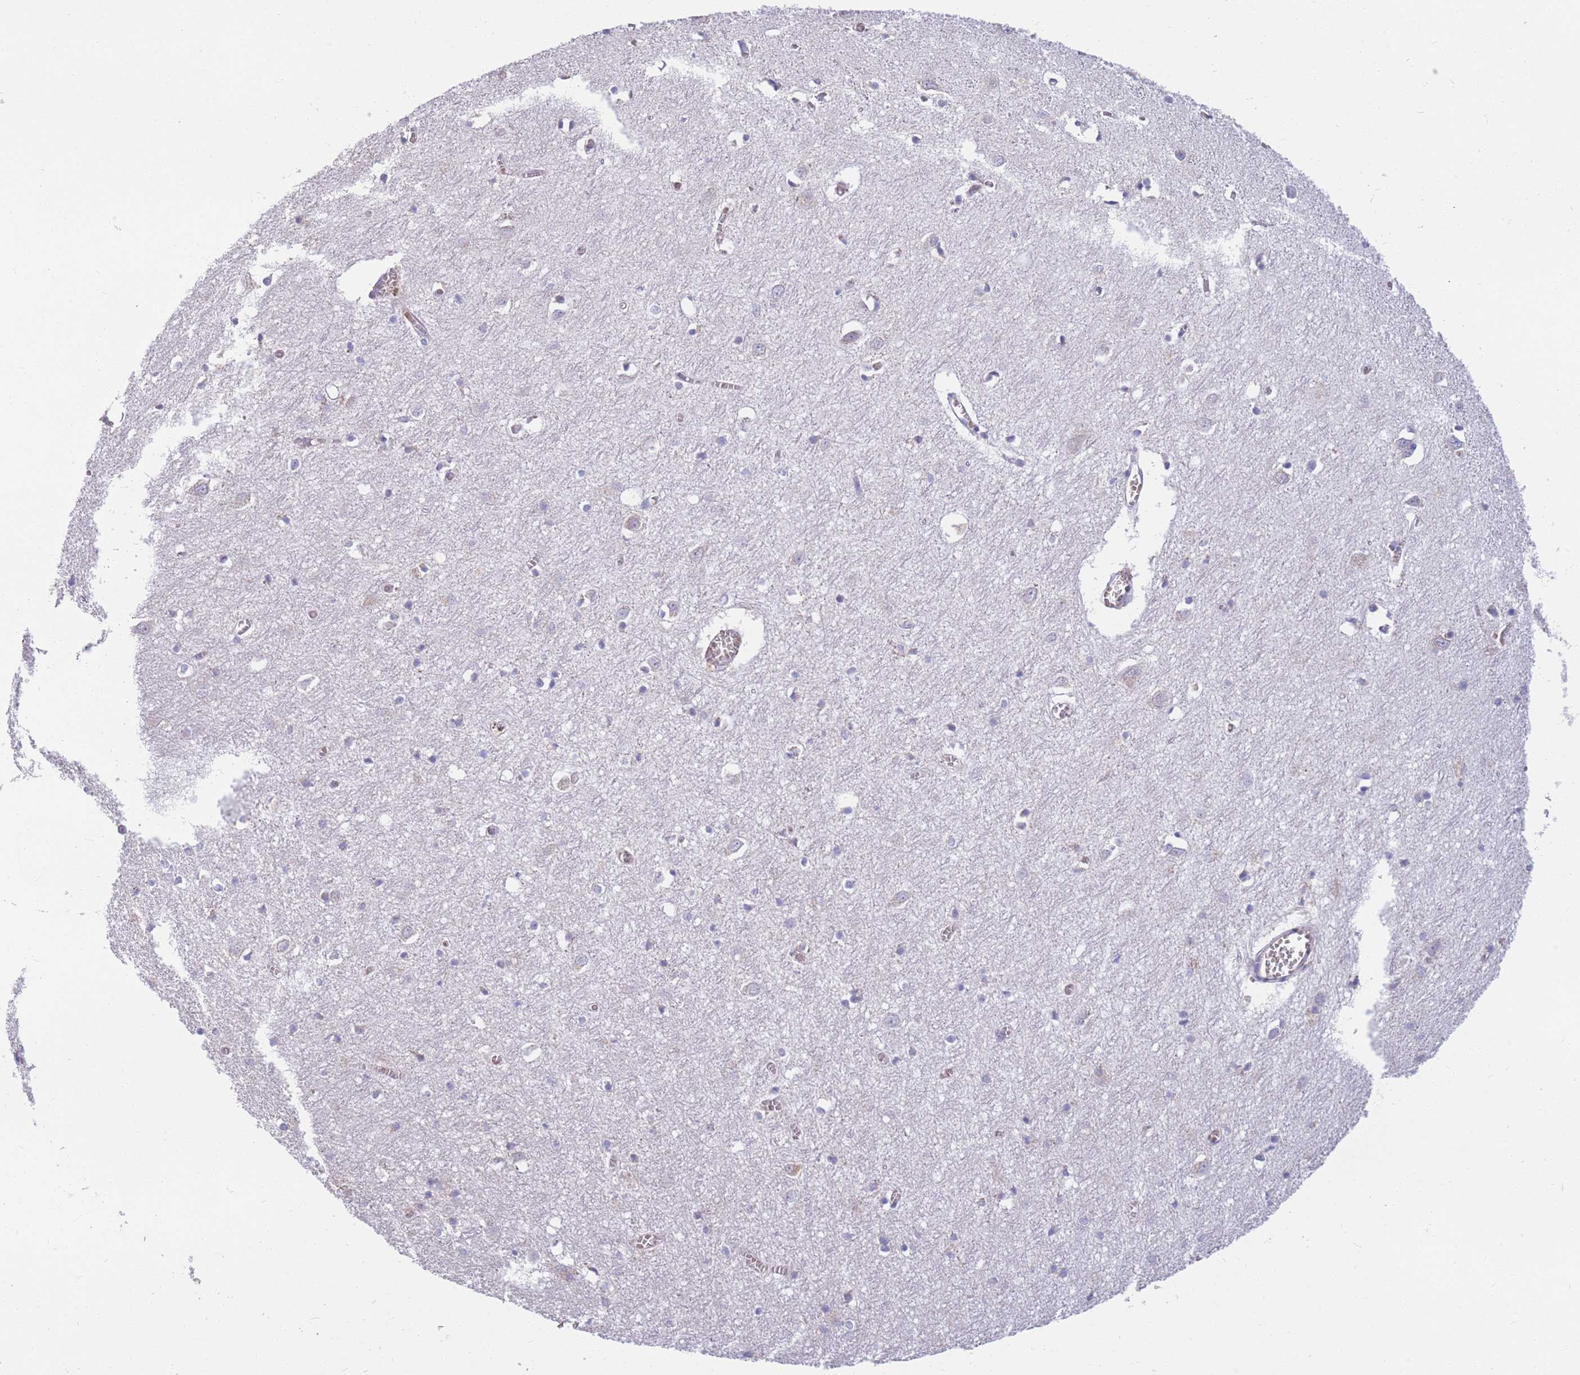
{"staining": {"intensity": "negative", "quantity": "none", "location": "none"}, "tissue": "cerebral cortex", "cell_type": "Endothelial cells", "image_type": "normal", "snomed": [{"axis": "morphology", "description": "Normal tissue, NOS"}, {"axis": "topography", "description": "Cerebral cortex"}], "caption": "Immunohistochemistry of unremarkable human cerebral cortex demonstrates no staining in endothelial cells.", "gene": "MRPS9", "patient": {"sex": "female", "age": 64}}